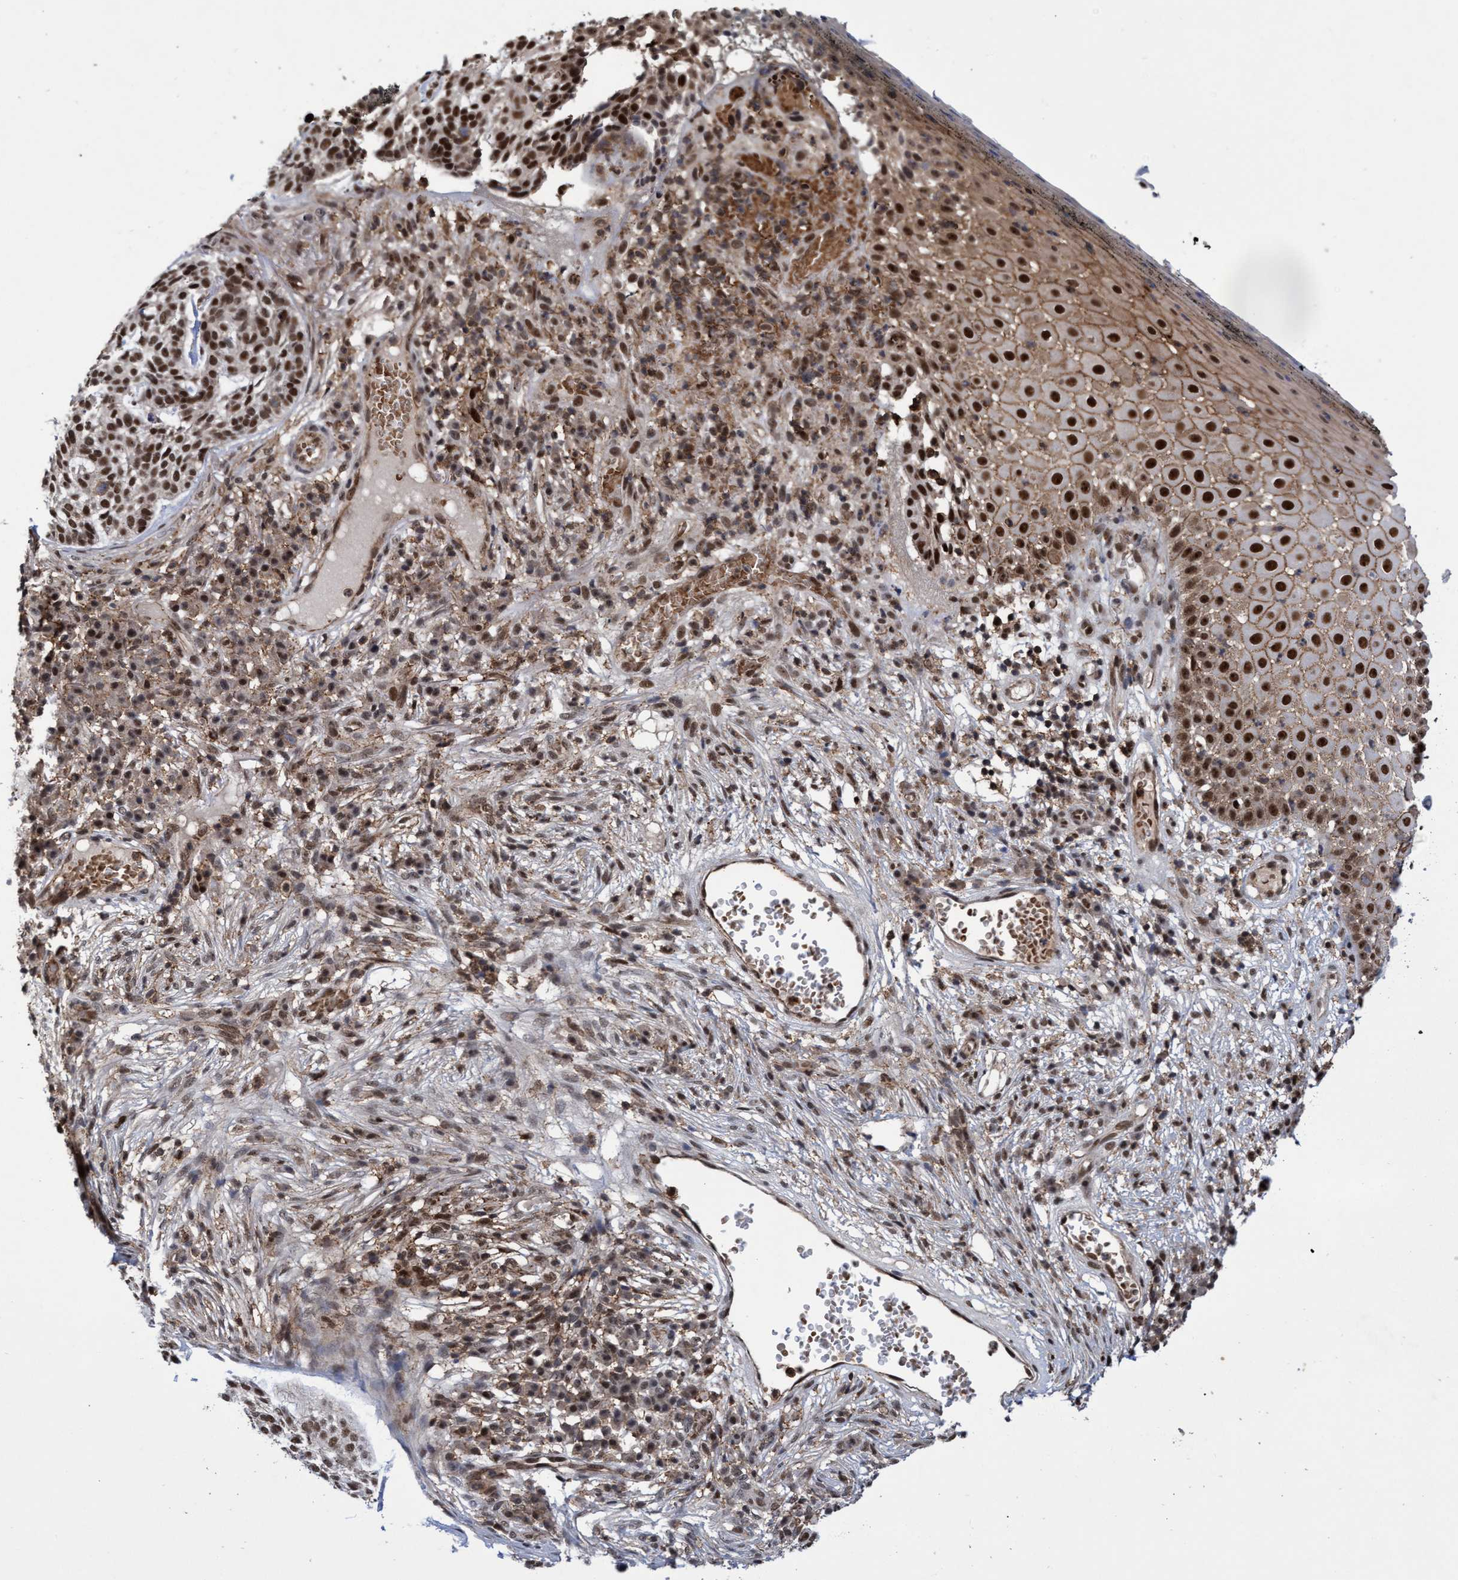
{"staining": {"intensity": "moderate", "quantity": ">75%", "location": "nuclear"}, "tissue": "skin cancer", "cell_type": "Tumor cells", "image_type": "cancer", "snomed": [{"axis": "morphology", "description": "Basal cell carcinoma"}, {"axis": "topography", "description": "Skin"}], "caption": "A micrograph showing moderate nuclear expression in about >75% of tumor cells in basal cell carcinoma (skin), as visualized by brown immunohistochemical staining.", "gene": "GTF2F1", "patient": {"sex": "female", "age": 64}}